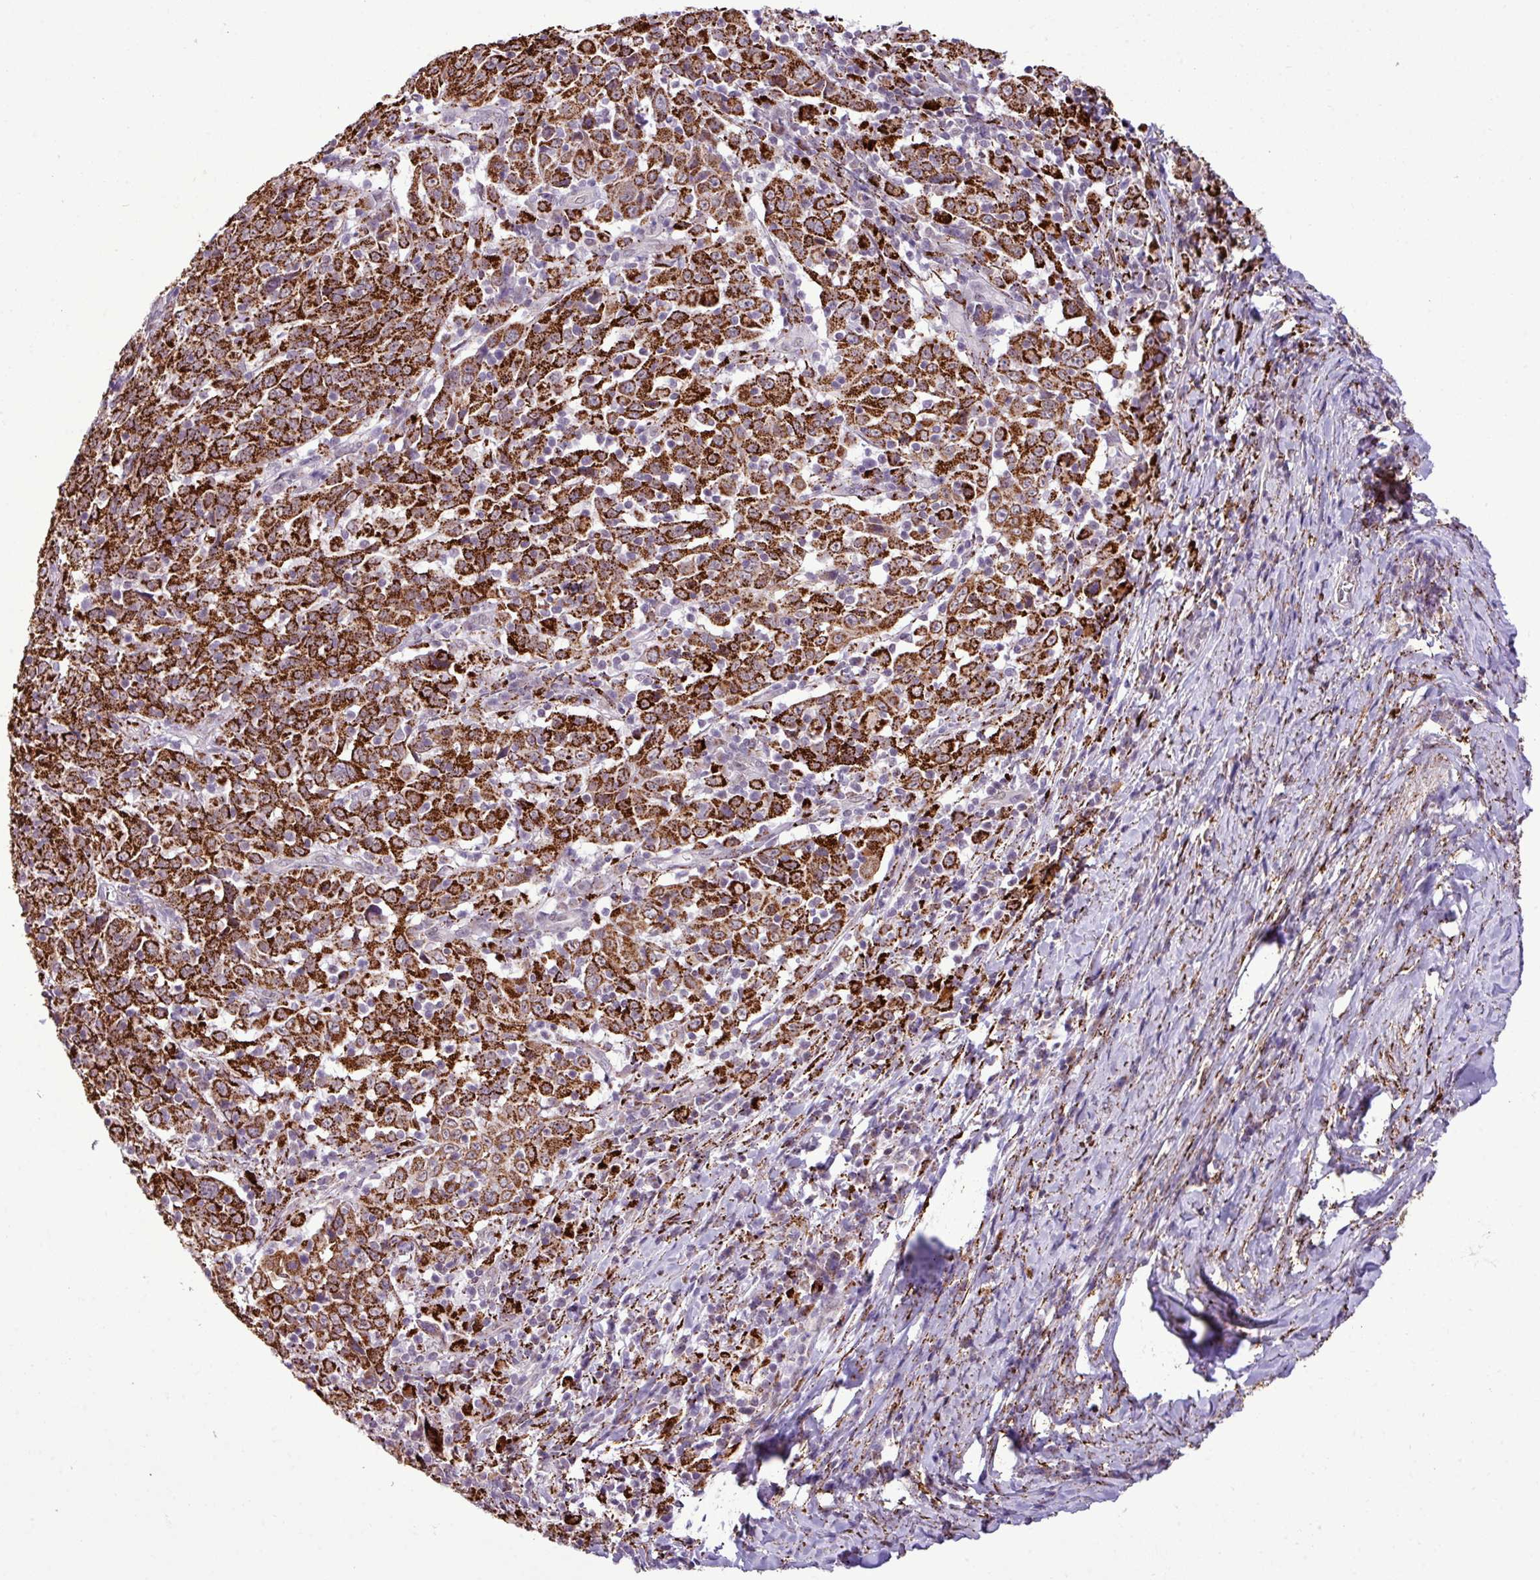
{"staining": {"intensity": "strong", "quantity": ">75%", "location": "cytoplasmic/membranous"}, "tissue": "cervical cancer", "cell_type": "Tumor cells", "image_type": "cancer", "snomed": [{"axis": "morphology", "description": "Squamous cell carcinoma, NOS"}, {"axis": "topography", "description": "Cervix"}], "caption": "Human cervical squamous cell carcinoma stained with a protein marker demonstrates strong staining in tumor cells.", "gene": "SGPP1", "patient": {"sex": "female", "age": 46}}